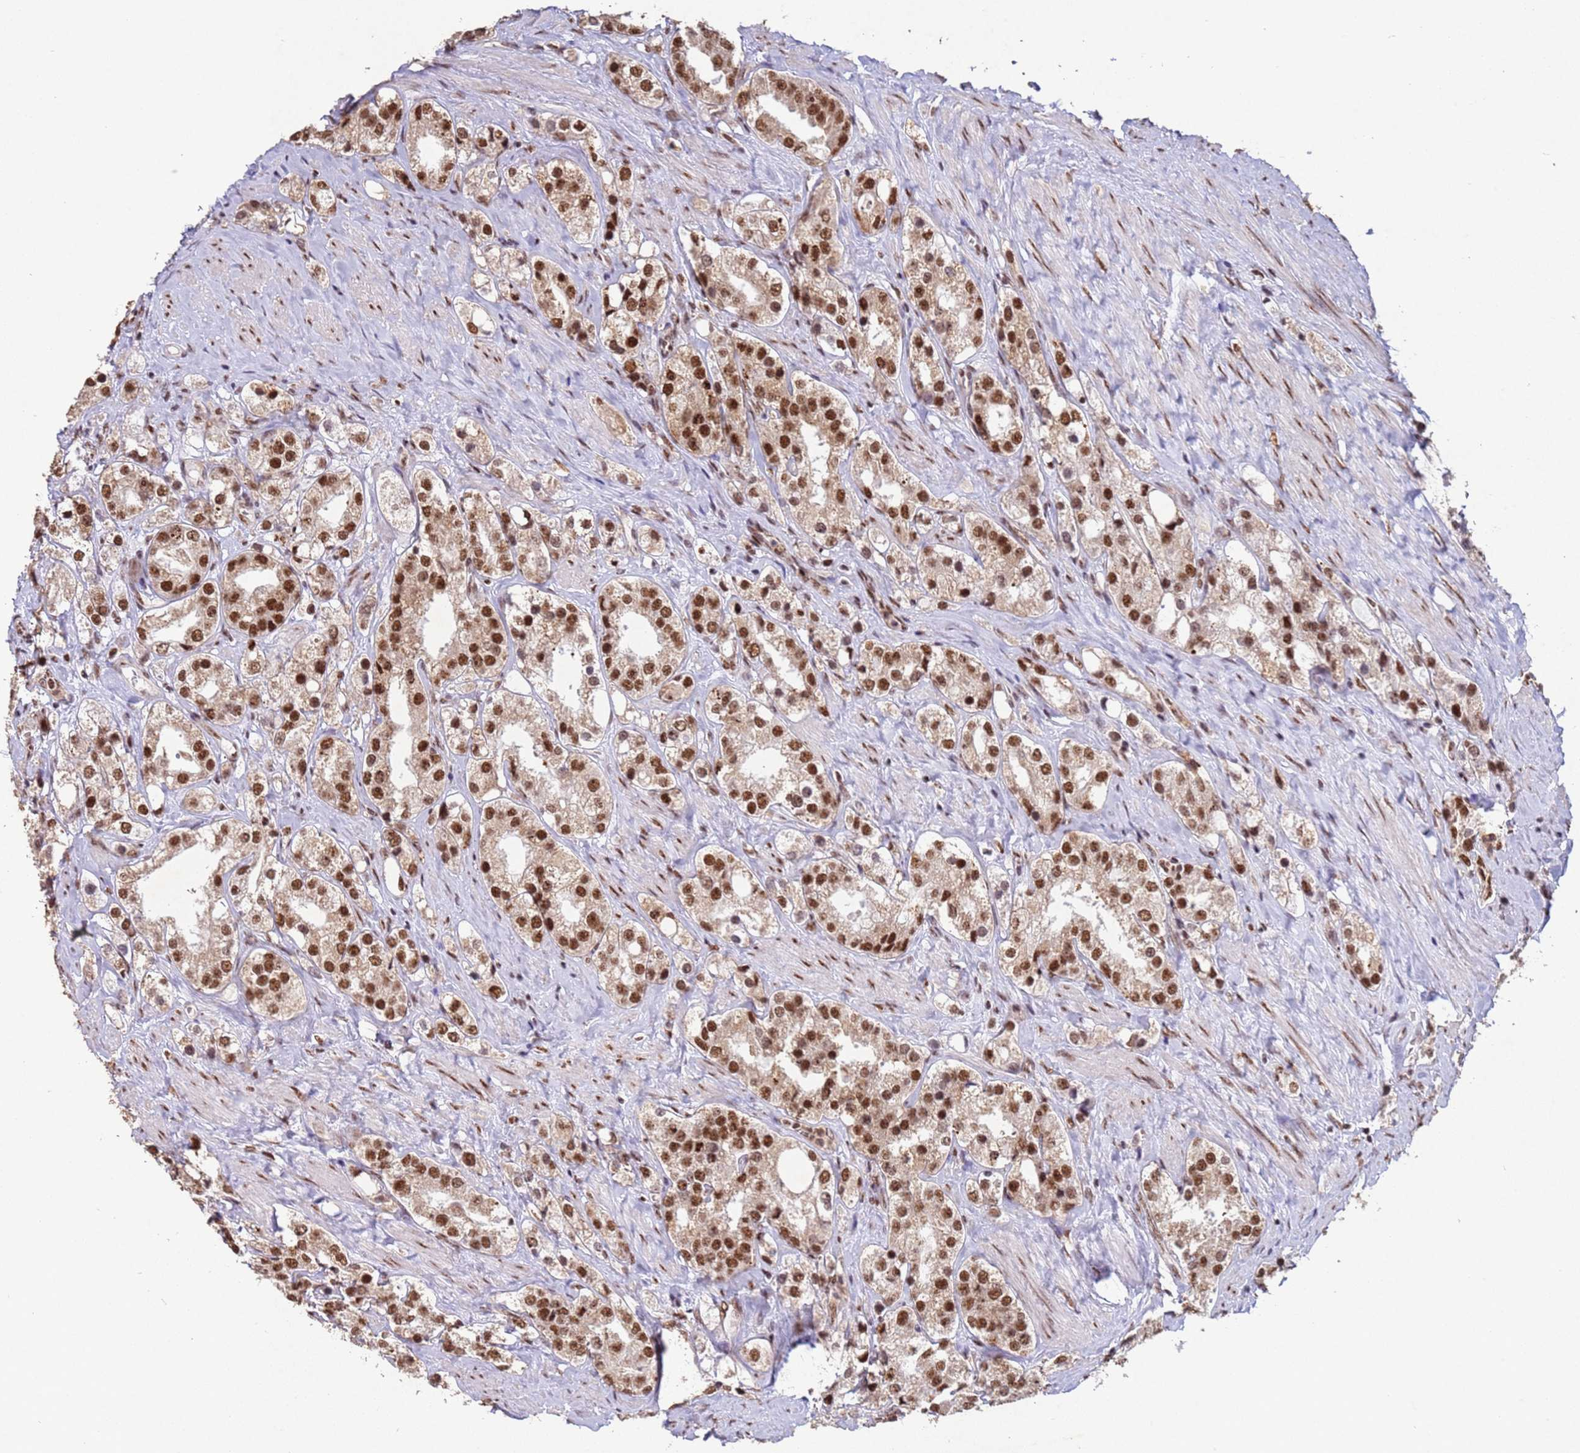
{"staining": {"intensity": "strong", "quantity": ">75%", "location": "nuclear"}, "tissue": "prostate cancer", "cell_type": "Tumor cells", "image_type": "cancer", "snomed": [{"axis": "morphology", "description": "Adenocarcinoma, NOS"}, {"axis": "topography", "description": "Prostate"}], "caption": "A brown stain shows strong nuclear positivity of a protein in human prostate cancer tumor cells.", "gene": "ESF1", "patient": {"sex": "male", "age": 79}}